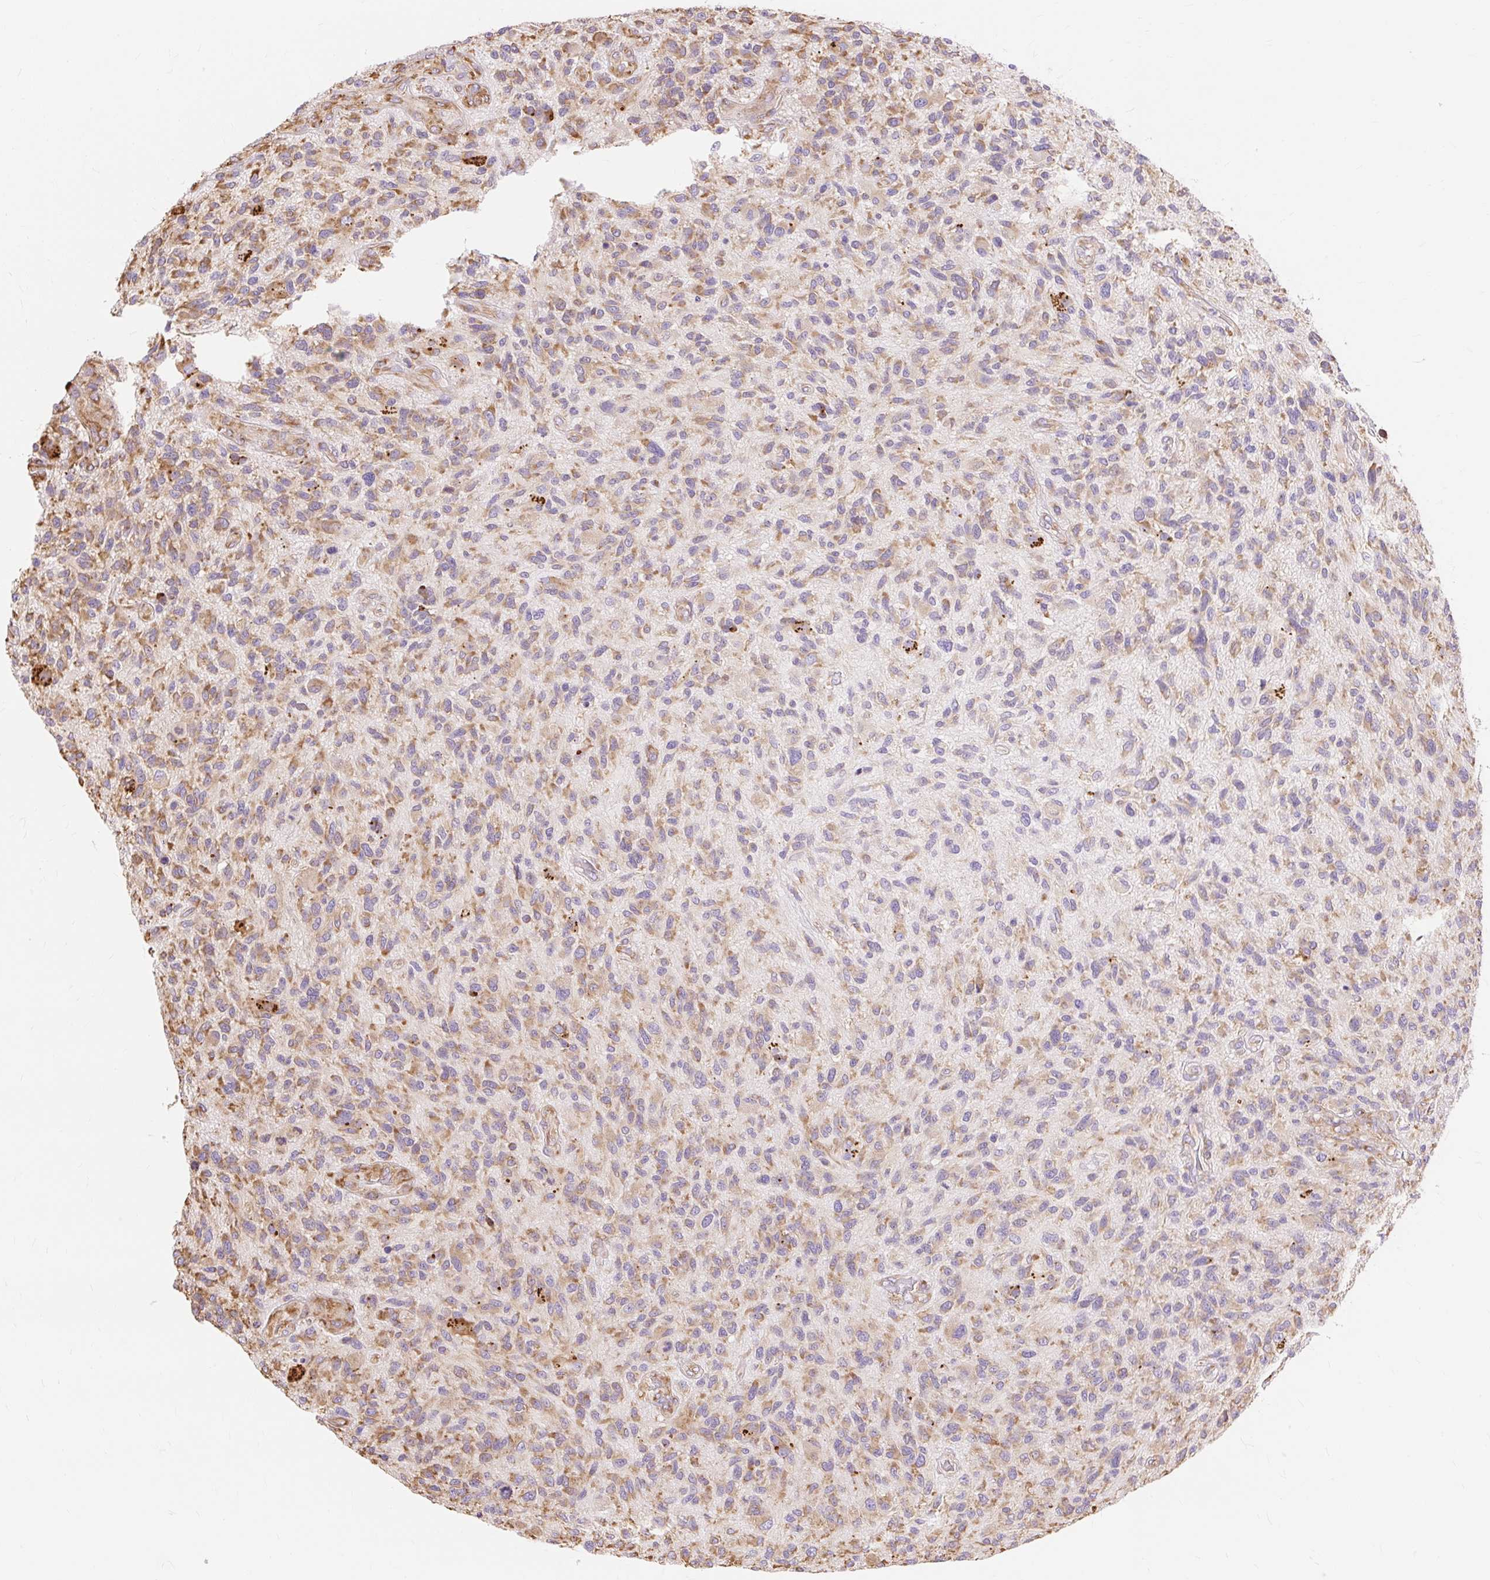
{"staining": {"intensity": "moderate", "quantity": ">75%", "location": "cytoplasmic/membranous"}, "tissue": "glioma", "cell_type": "Tumor cells", "image_type": "cancer", "snomed": [{"axis": "morphology", "description": "Glioma, malignant, High grade"}, {"axis": "topography", "description": "Brain"}], "caption": "Tumor cells reveal moderate cytoplasmic/membranous positivity in about >75% of cells in glioma.", "gene": "RPS17", "patient": {"sex": "male", "age": 47}}